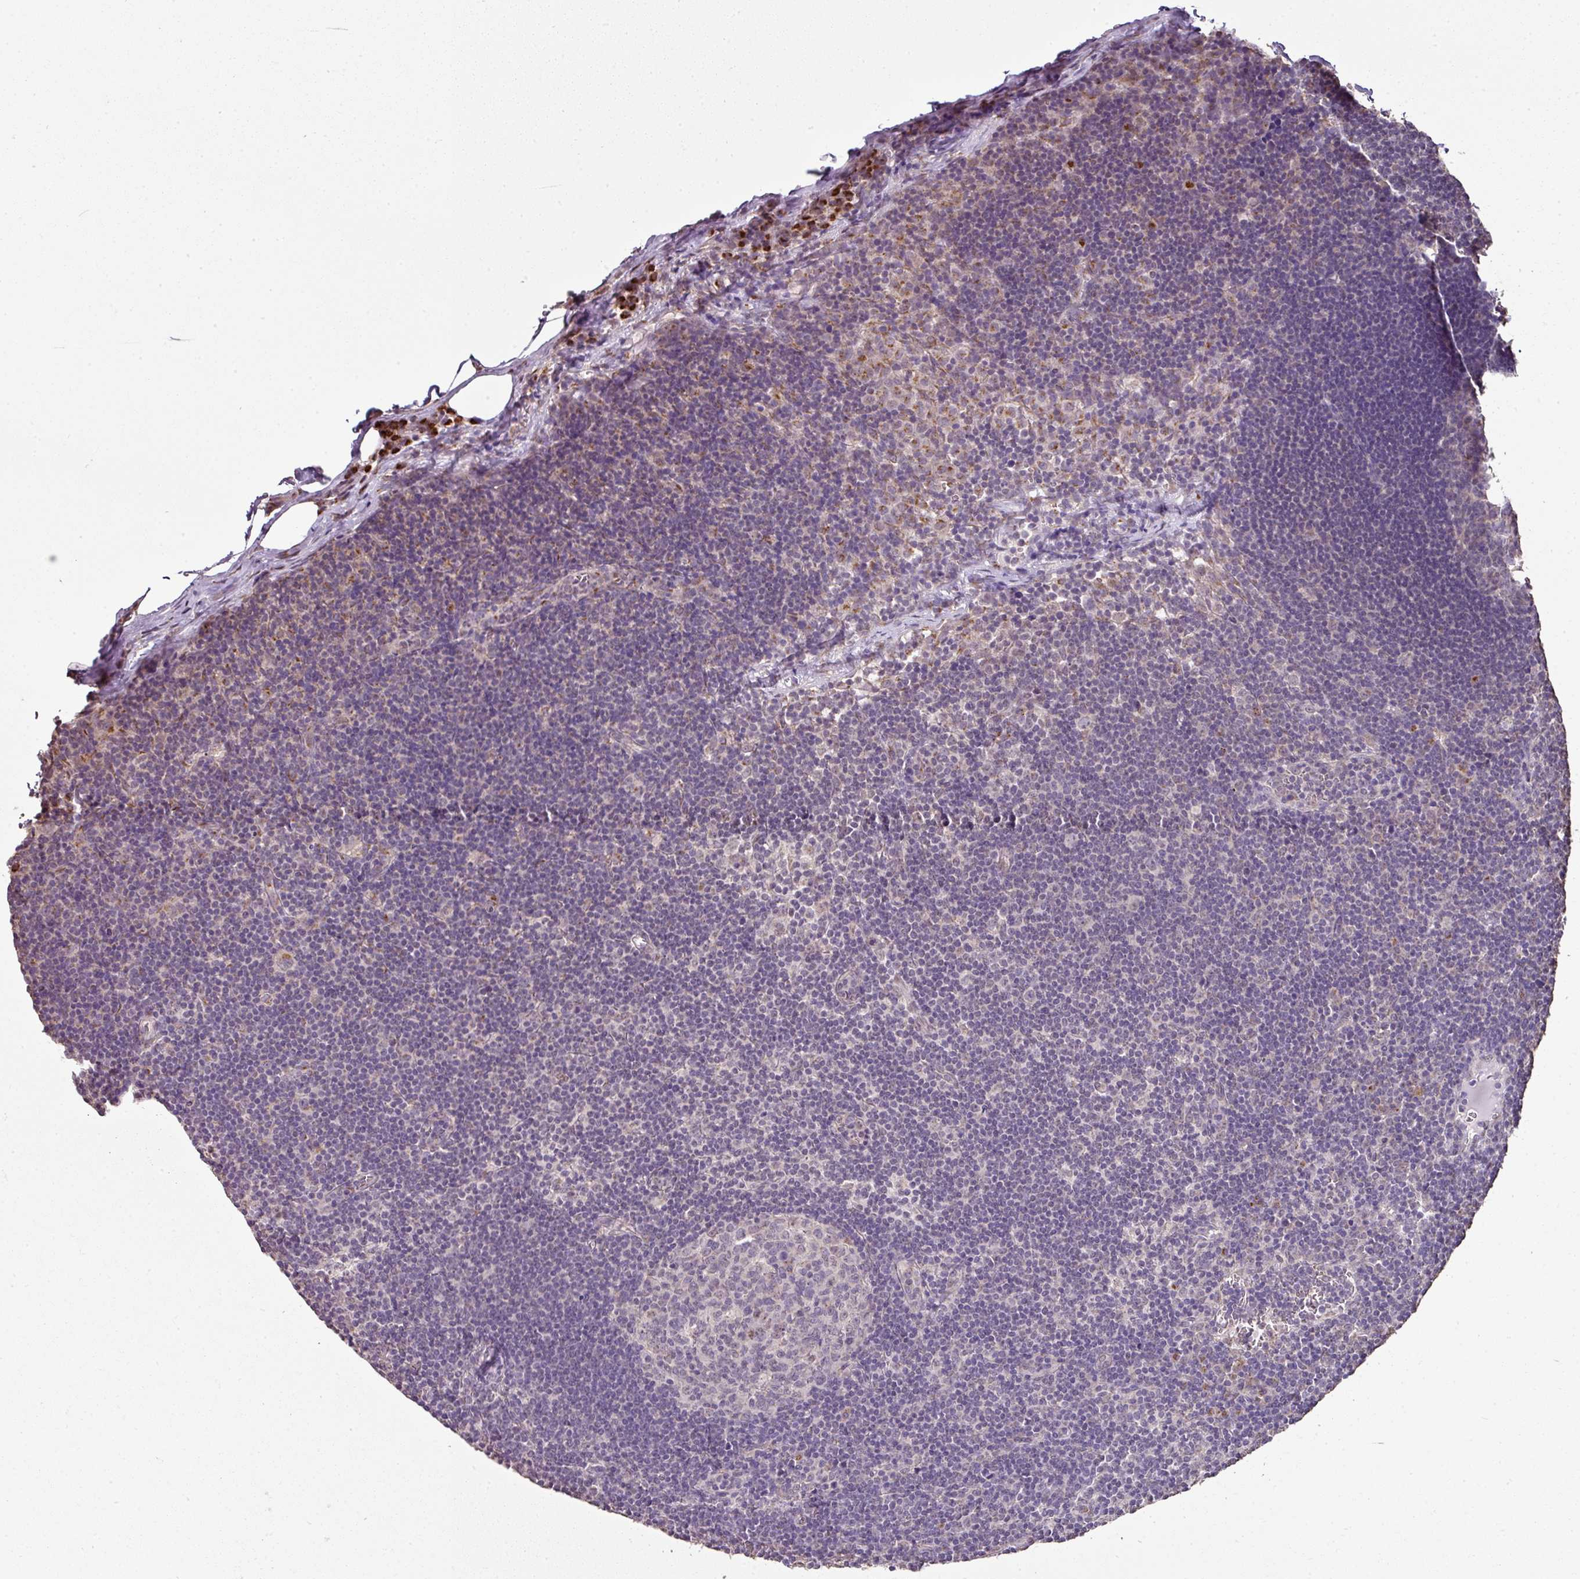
{"staining": {"intensity": "negative", "quantity": "none", "location": "none"}, "tissue": "lymph node", "cell_type": "Germinal center cells", "image_type": "normal", "snomed": [{"axis": "morphology", "description": "Normal tissue, NOS"}, {"axis": "topography", "description": "Lymph node"}], "caption": "High power microscopy histopathology image of an immunohistochemistry (IHC) micrograph of normal lymph node, revealing no significant staining in germinal center cells. (Immunohistochemistry, brightfield microscopy, high magnification).", "gene": "JPH2", "patient": {"sex": "female", "age": 29}}